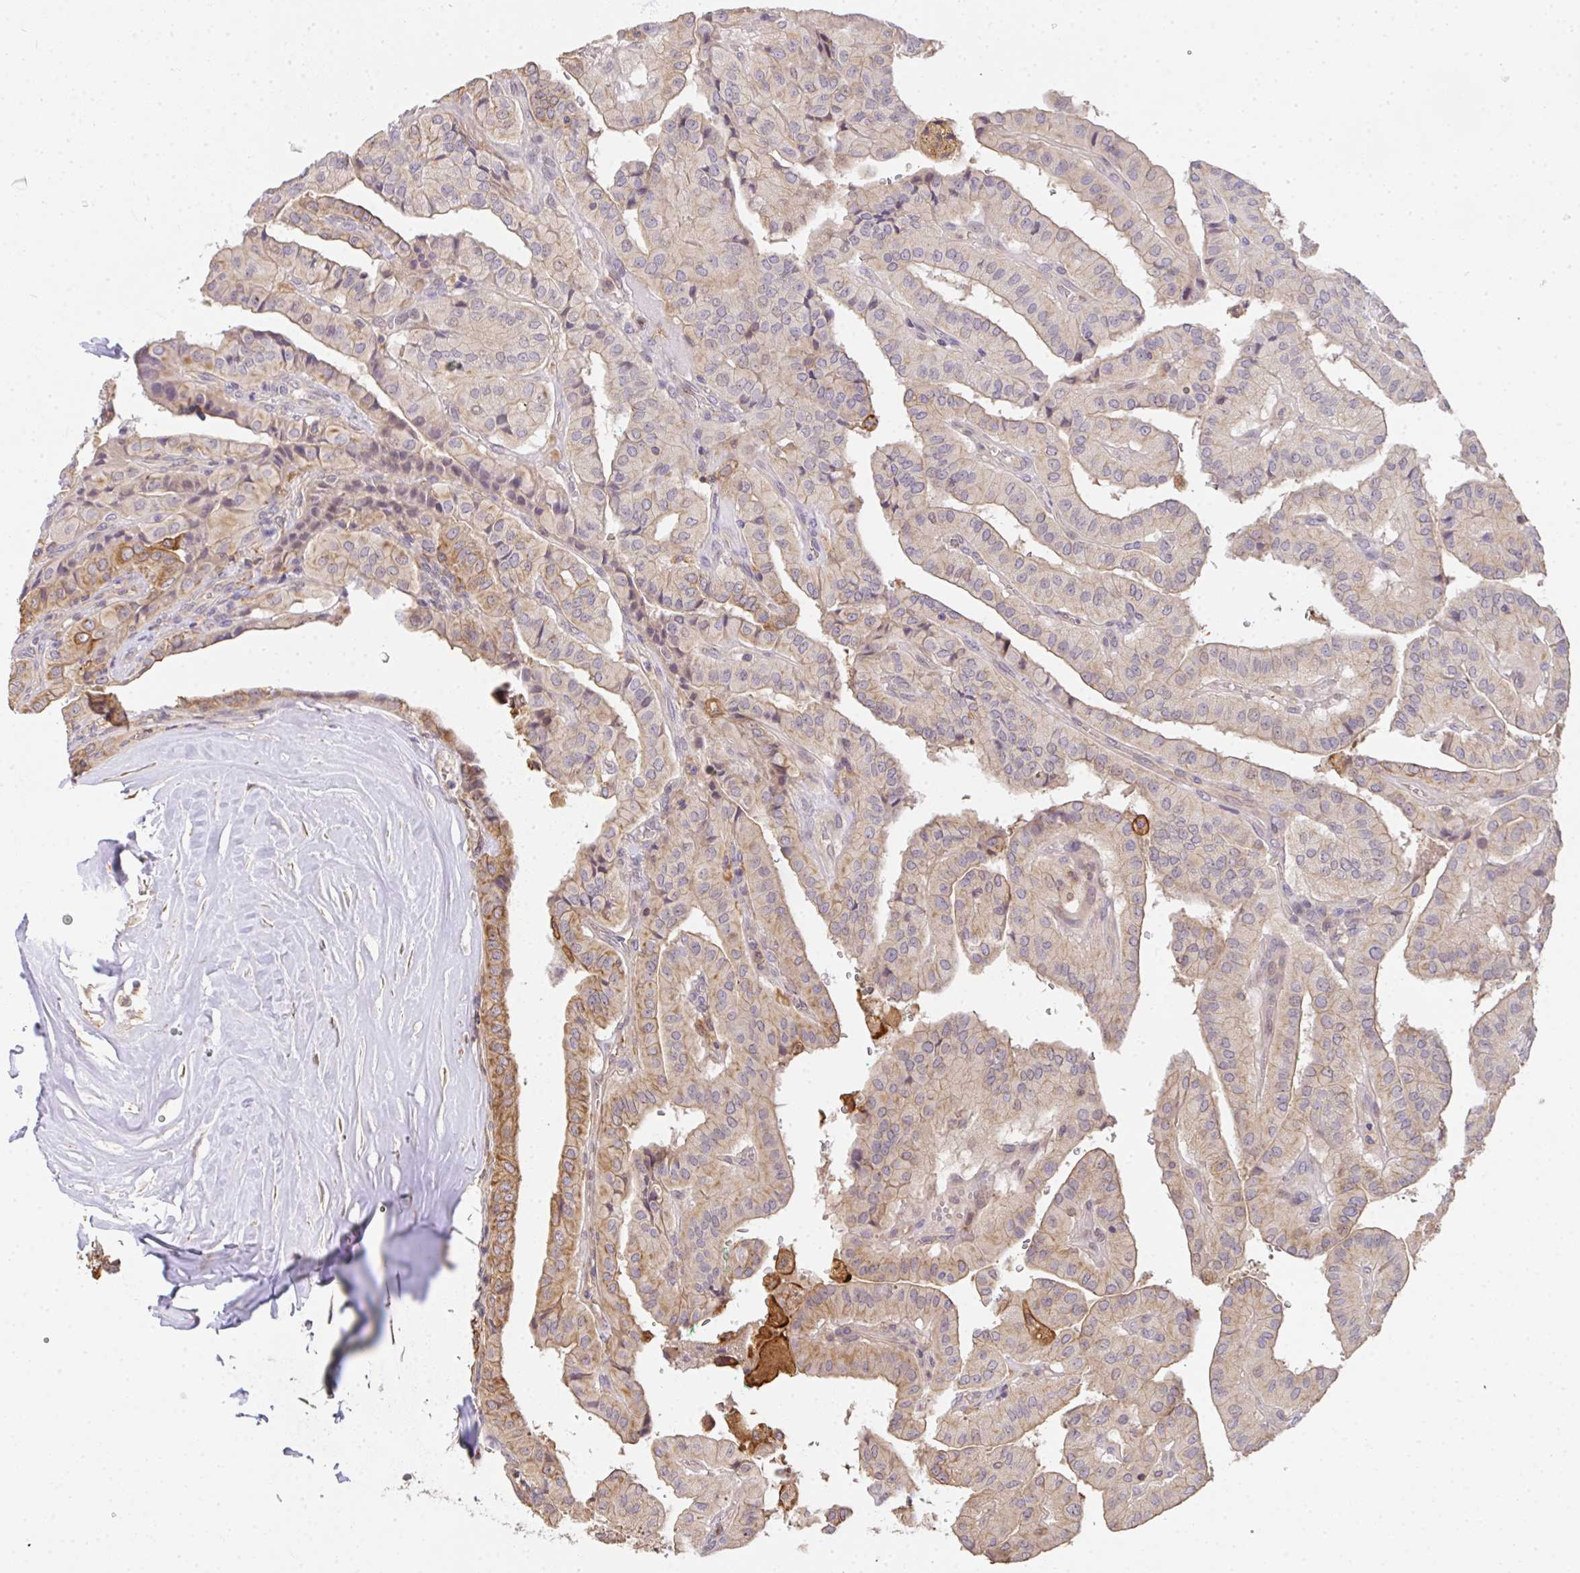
{"staining": {"intensity": "moderate", "quantity": "<25%", "location": "cytoplasmic/membranous"}, "tissue": "thyroid cancer", "cell_type": "Tumor cells", "image_type": "cancer", "snomed": [{"axis": "morphology", "description": "Normal tissue, NOS"}, {"axis": "morphology", "description": "Papillary adenocarcinoma, NOS"}, {"axis": "topography", "description": "Thyroid gland"}], "caption": "Immunohistochemical staining of human papillary adenocarcinoma (thyroid) reveals moderate cytoplasmic/membranous protein positivity in approximately <25% of tumor cells.", "gene": "EEF1AKMT1", "patient": {"sex": "female", "age": 59}}